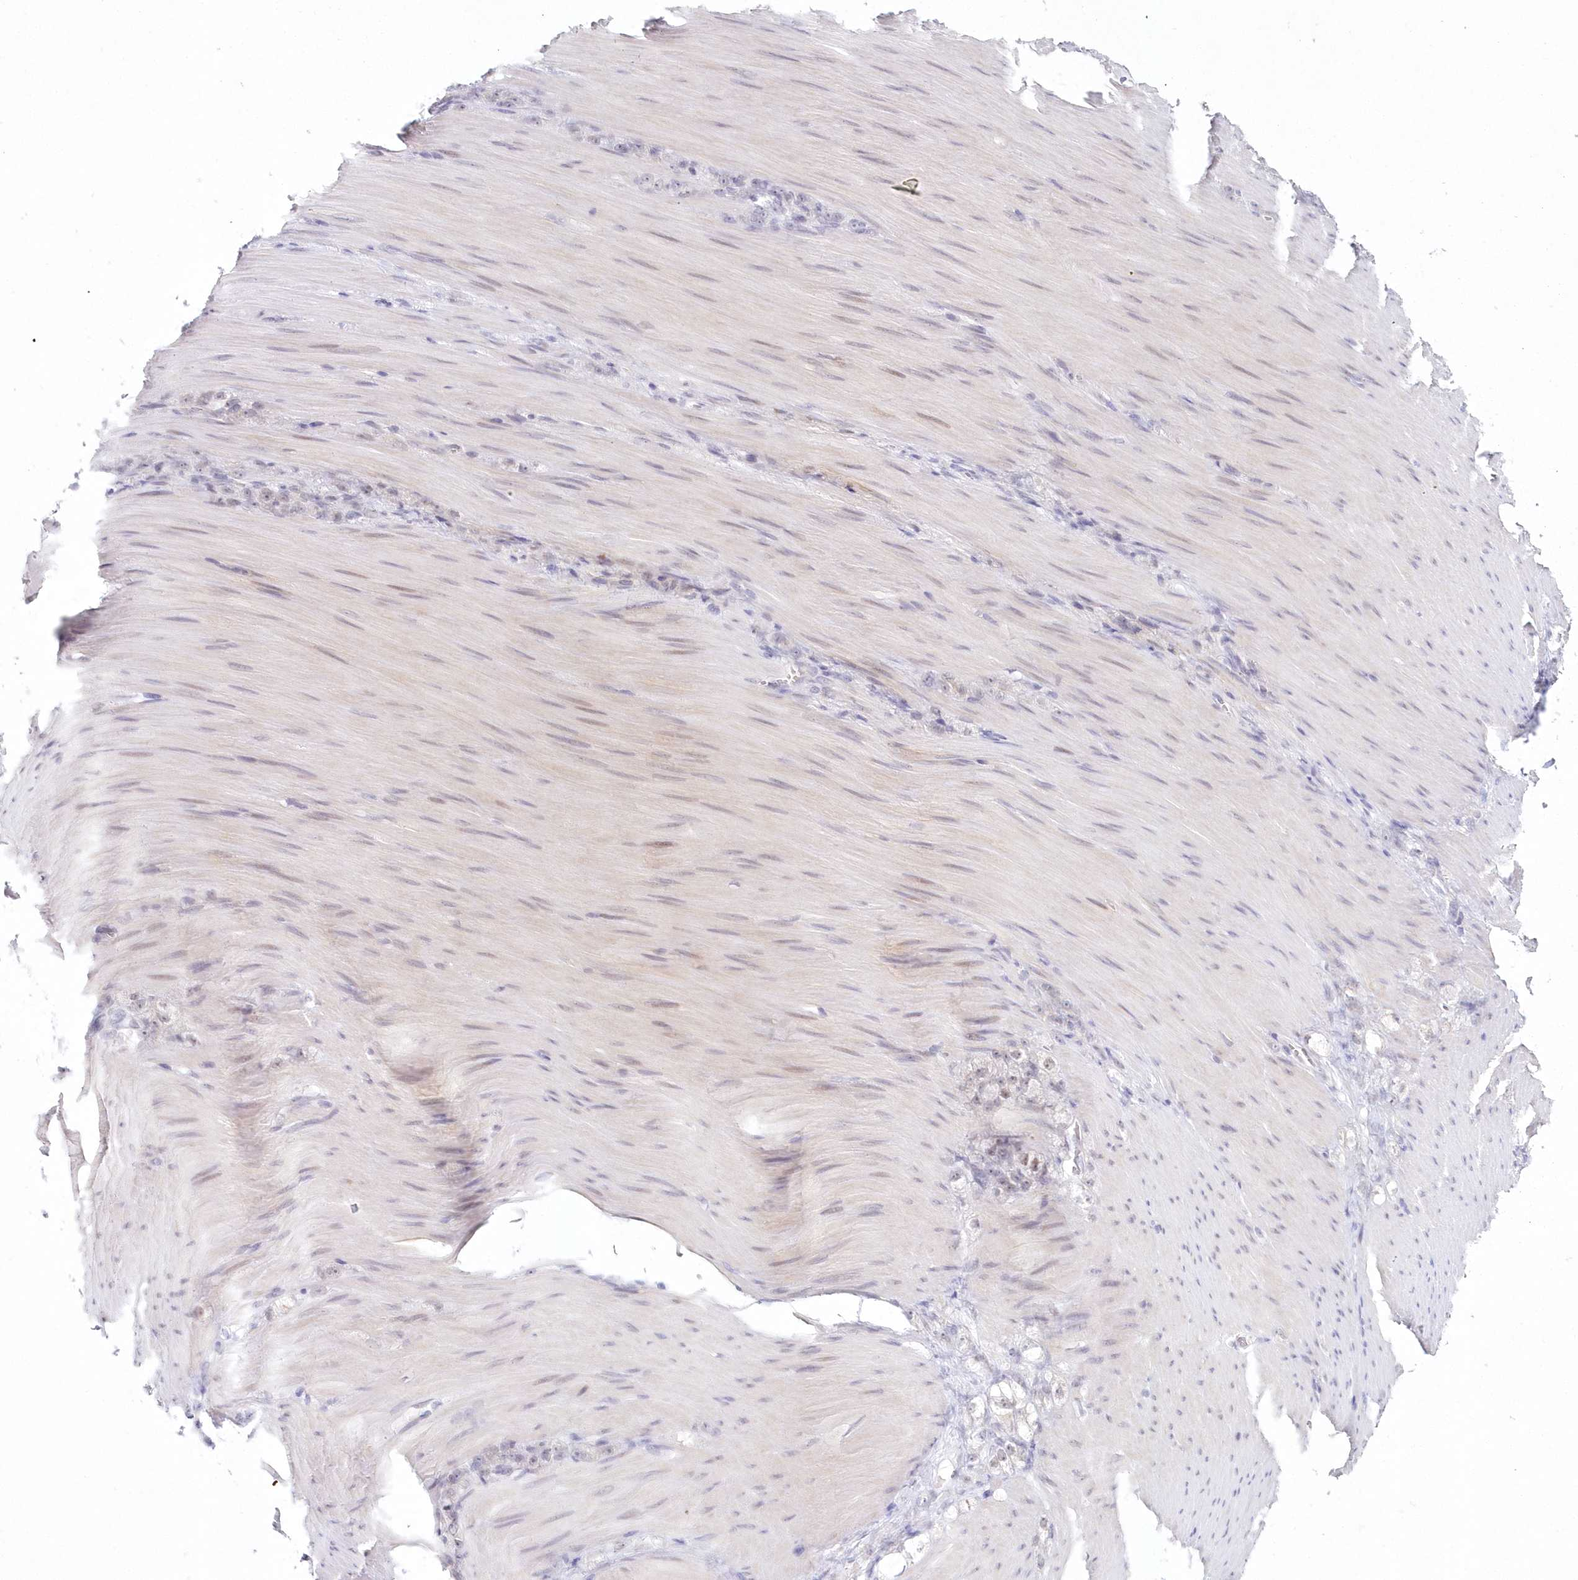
{"staining": {"intensity": "negative", "quantity": "none", "location": "none"}, "tissue": "stomach cancer", "cell_type": "Tumor cells", "image_type": "cancer", "snomed": [{"axis": "morphology", "description": "Normal tissue, NOS"}, {"axis": "morphology", "description": "Adenocarcinoma, NOS"}, {"axis": "topography", "description": "Stomach"}], "caption": "Tumor cells are negative for protein expression in human stomach cancer (adenocarcinoma).", "gene": "HYCC2", "patient": {"sex": "male", "age": 82}}